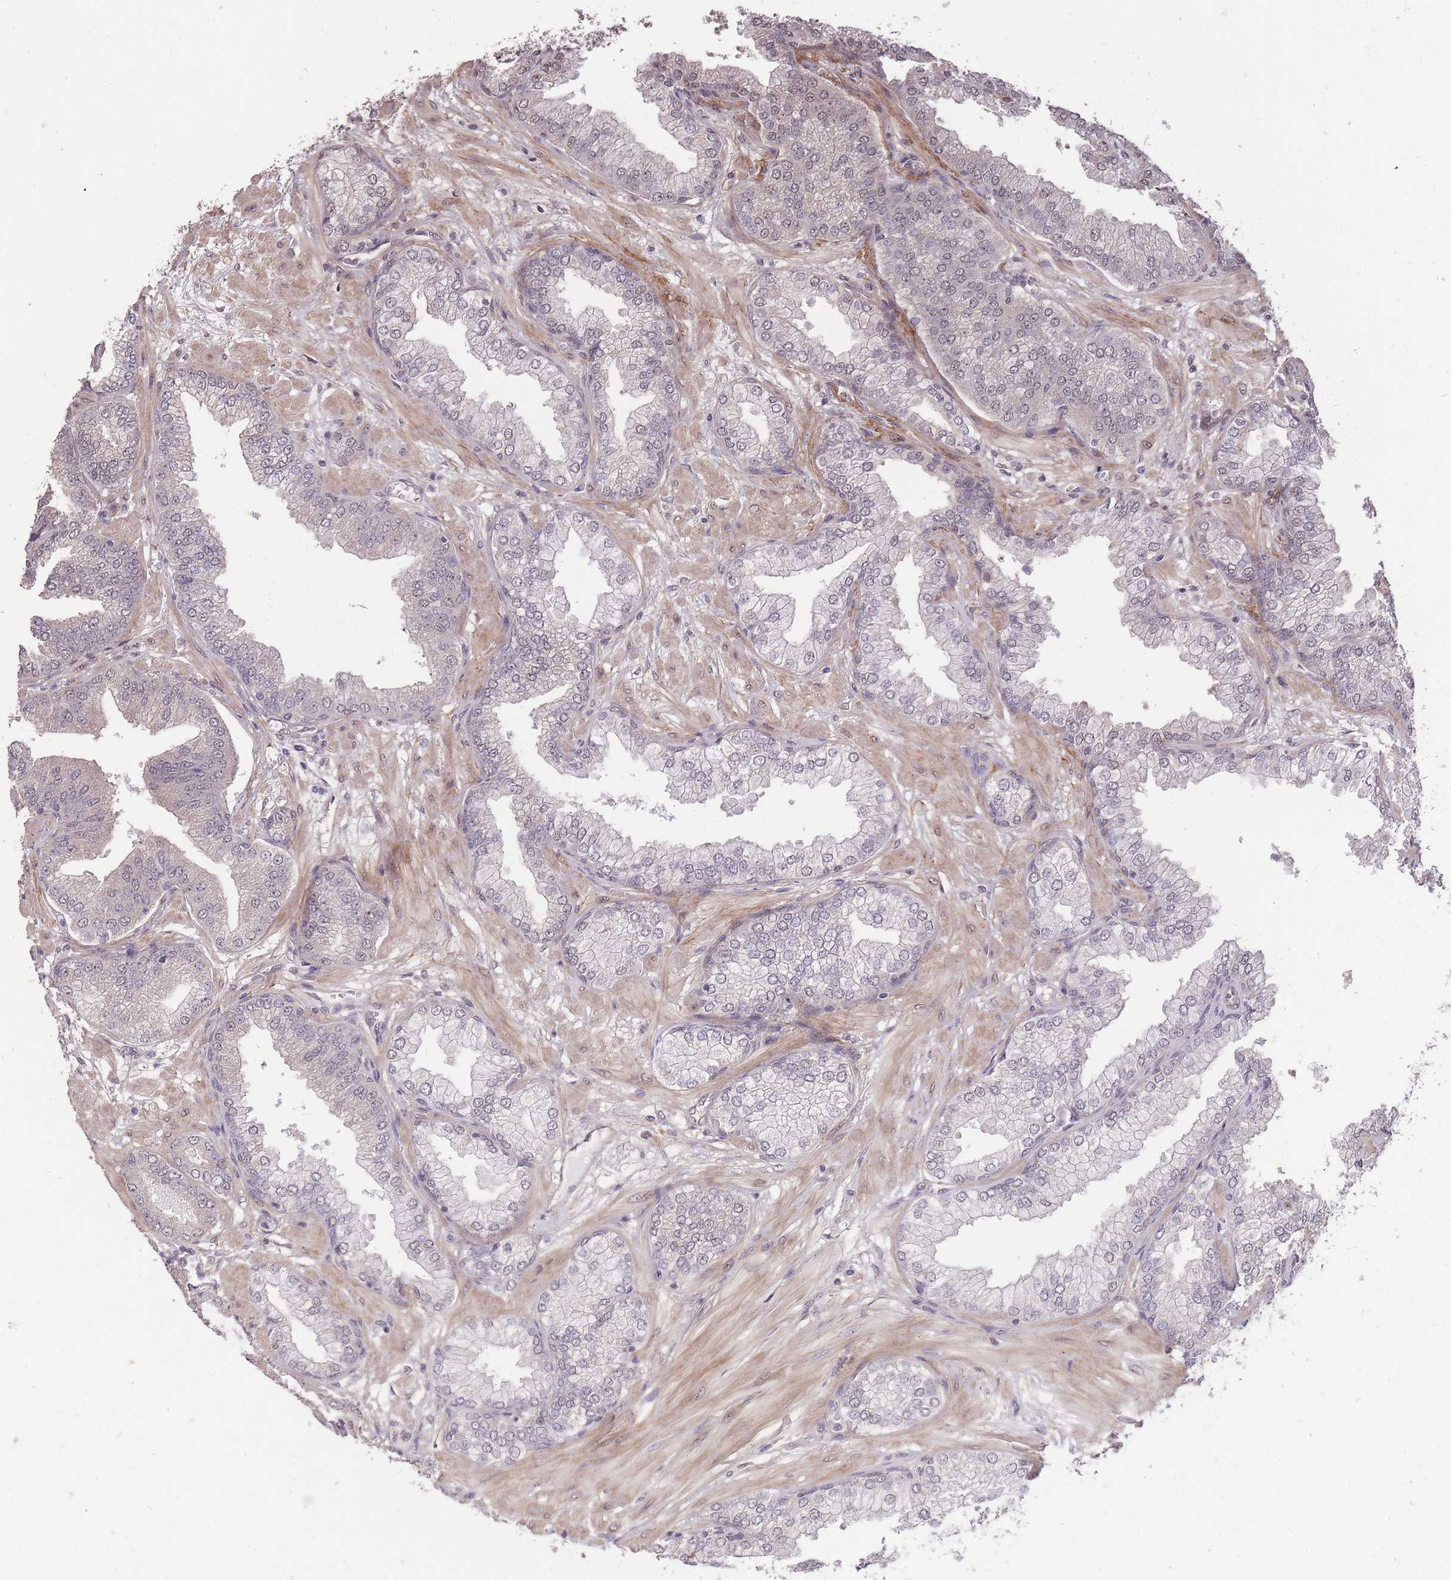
{"staining": {"intensity": "negative", "quantity": "none", "location": "none"}, "tissue": "prostate cancer", "cell_type": "Tumor cells", "image_type": "cancer", "snomed": [{"axis": "morphology", "description": "Adenocarcinoma, Low grade"}, {"axis": "topography", "description": "Prostate"}], "caption": "Tumor cells show no significant staining in prostate cancer. (DAB (3,3'-diaminobenzidine) IHC with hematoxylin counter stain).", "gene": "DYNC1LI2", "patient": {"sex": "male", "age": 55}}